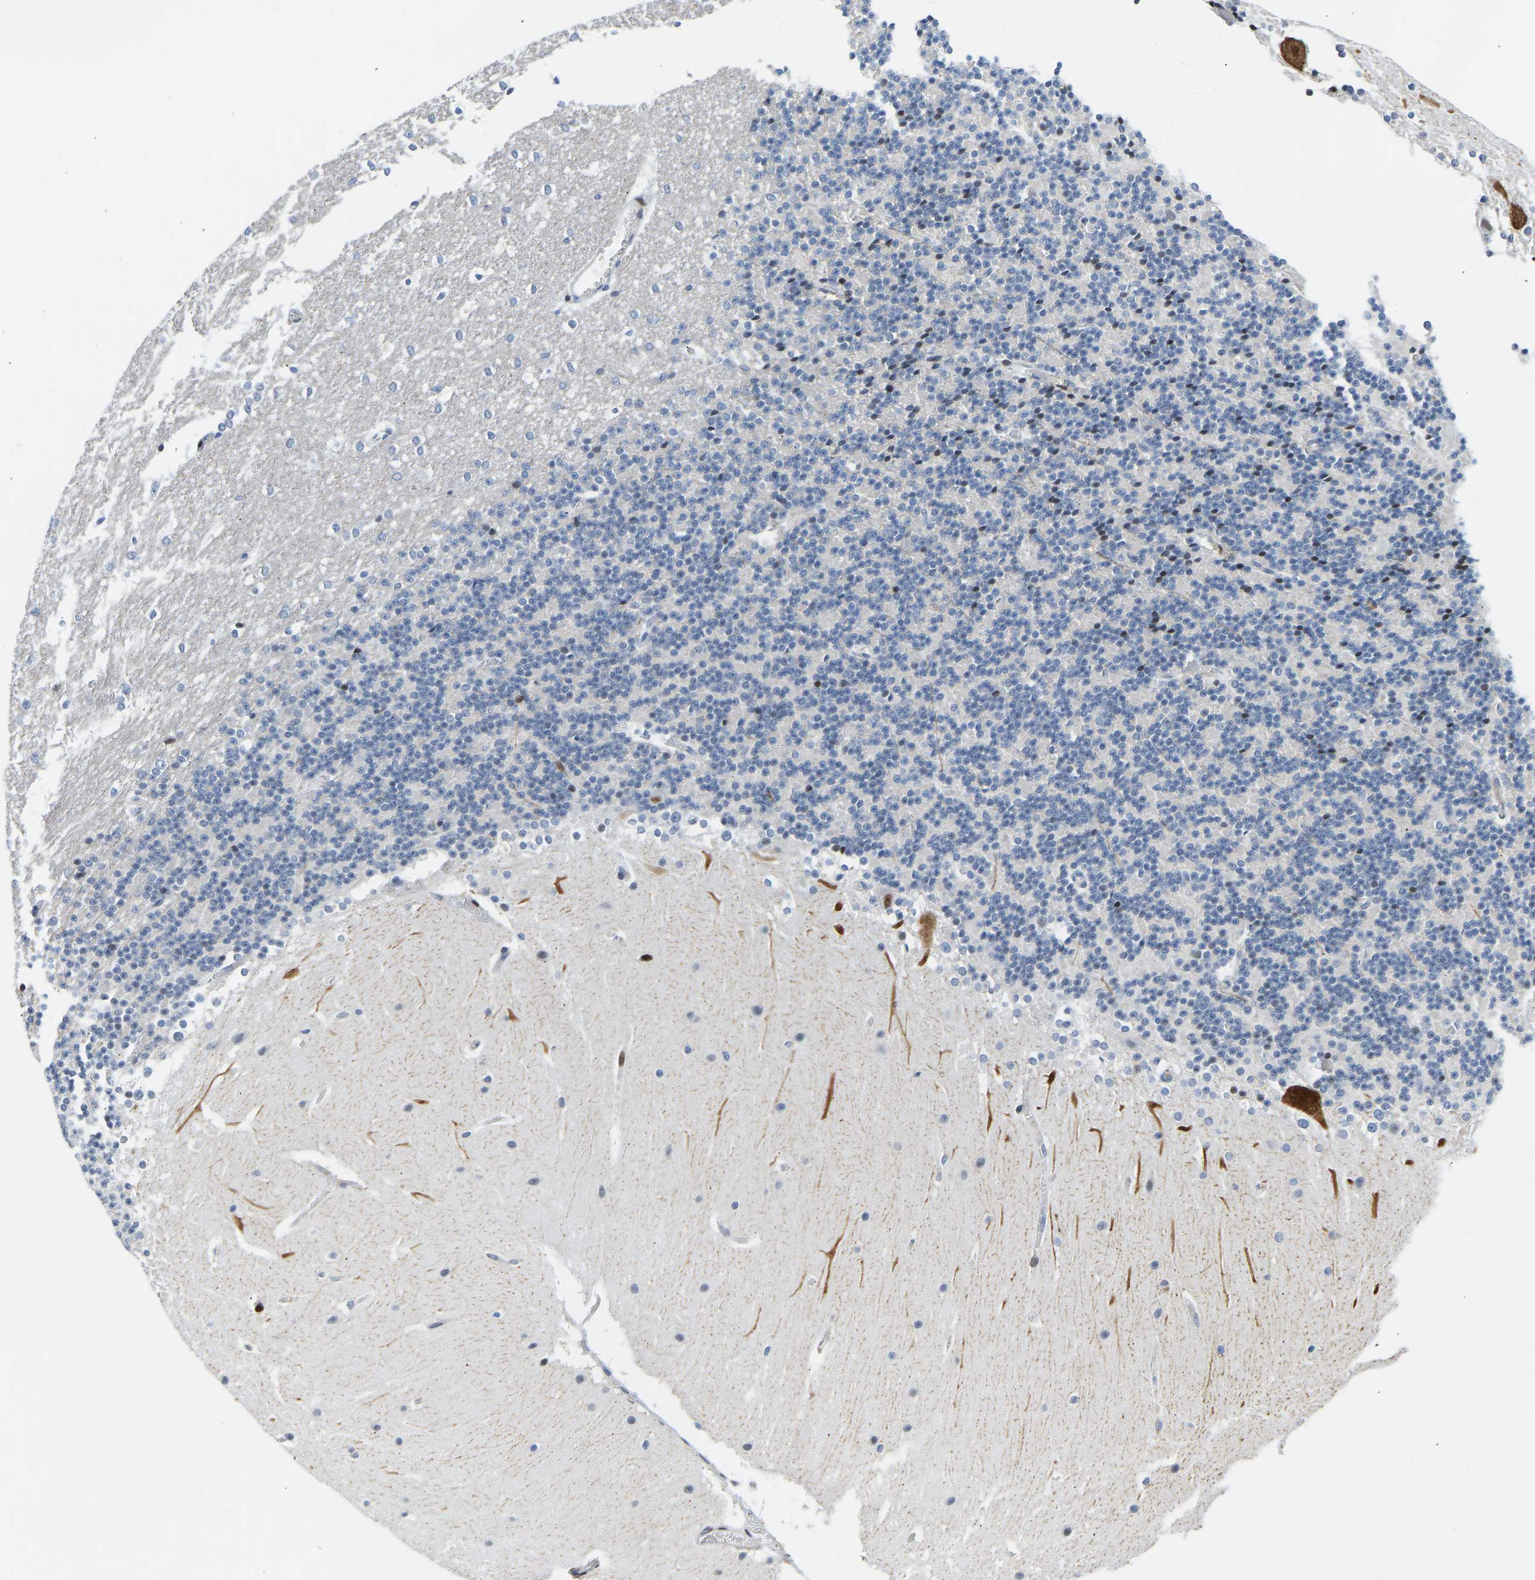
{"staining": {"intensity": "negative", "quantity": "none", "location": "none"}, "tissue": "cerebellum", "cell_type": "Cells in granular layer", "image_type": "normal", "snomed": [{"axis": "morphology", "description": "Normal tissue, NOS"}, {"axis": "topography", "description": "Cerebellum"}], "caption": "Human cerebellum stained for a protein using immunohistochemistry reveals no staining in cells in granular layer.", "gene": "HDAC5", "patient": {"sex": "female", "age": 19}}